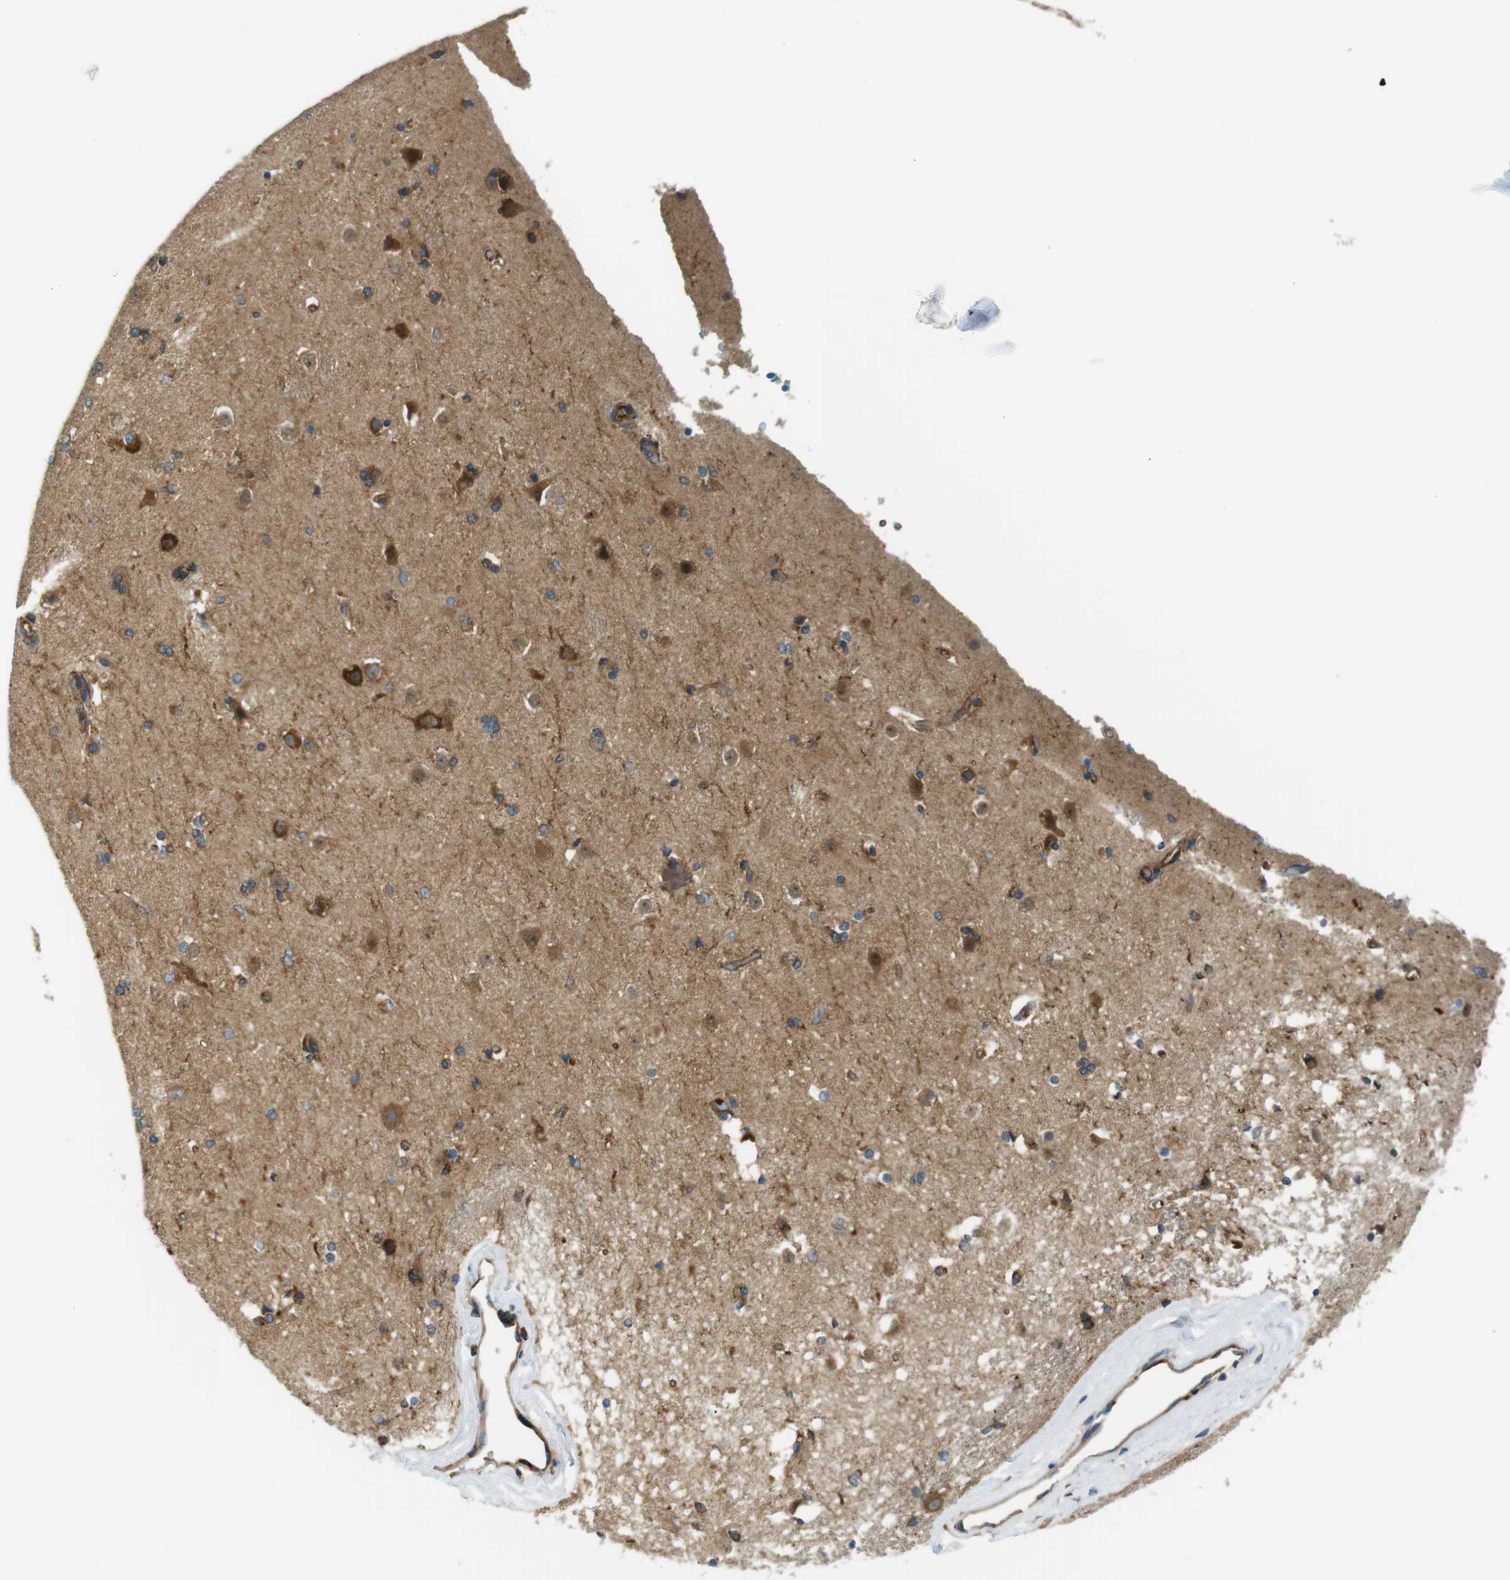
{"staining": {"intensity": "moderate", "quantity": "25%-75%", "location": "cytoplasmic/membranous"}, "tissue": "caudate", "cell_type": "Glial cells", "image_type": "normal", "snomed": [{"axis": "morphology", "description": "Normal tissue, NOS"}, {"axis": "topography", "description": "Lateral ventricle wall"}], "caption": "Protein staining displays moderate cytoplasmic/membranous staining in approximately 25%-75% of glial cells in unremarkable caudate.", "gene": "TSC1", "patient": {"sex": "female", "age": 19}}